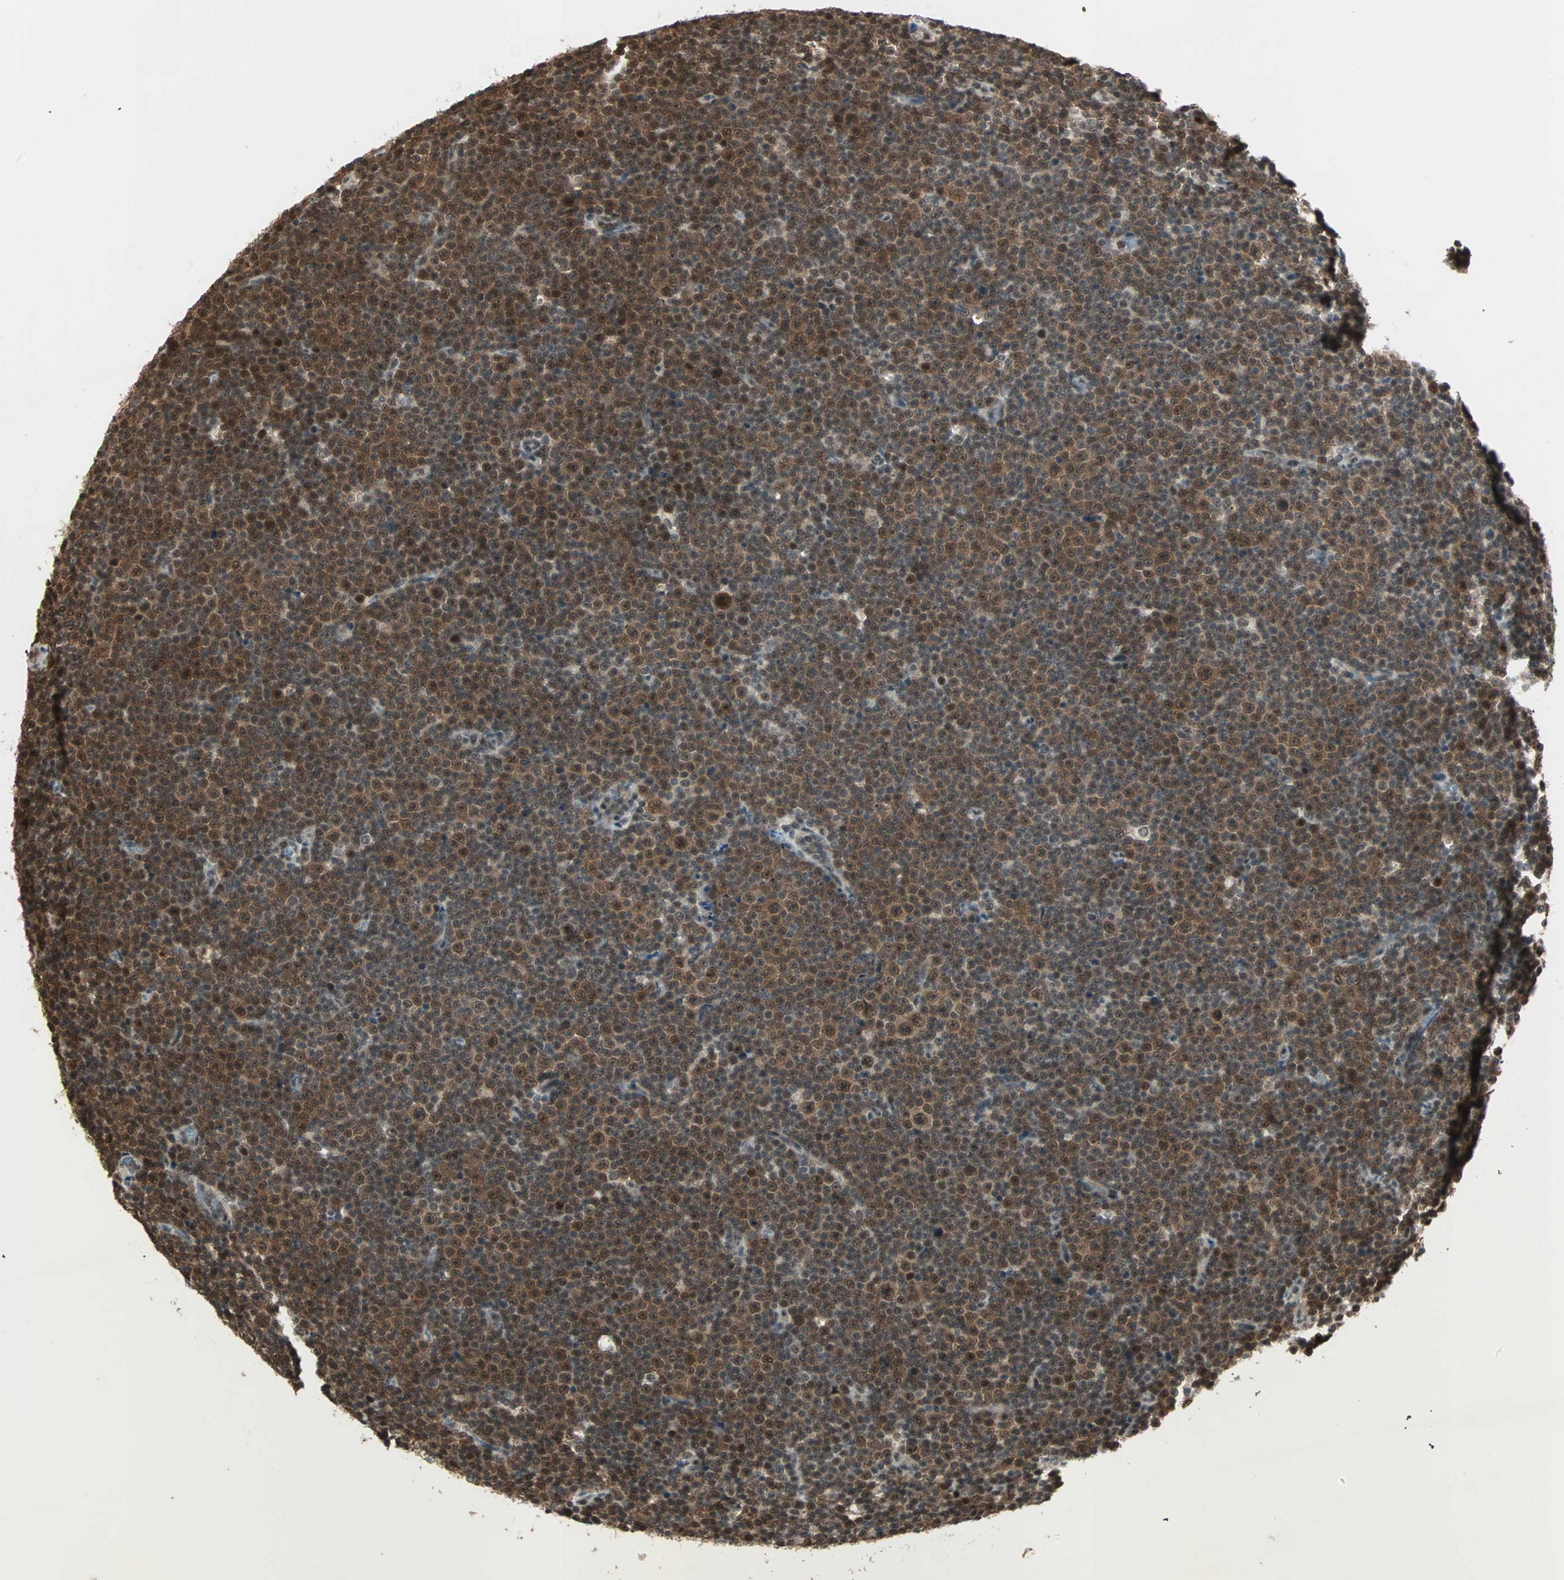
{"staining": {"intensity": "strong", "quantity": ">75%", "location": "cytoplasmic/membranous,nuclear"}, "tissue": "lymphoma", "cell_type": "Tumor cells", "image_type": "cancer", "snomed": [{"axis": "morphology", "description": "Malignant lymphoma, non-Hodgkin's type, Low grade"}, {"axis": "topography", "description": "Lymph node"}], "caption": "DAB immunohistochemical staining of human lymphoma displays strong cytoplasmic/membranous and nuclear protein positivity in about >75% of tumor cells.", "gene": "ZNF44", "patient": {"sex": "female", "age": 67}}